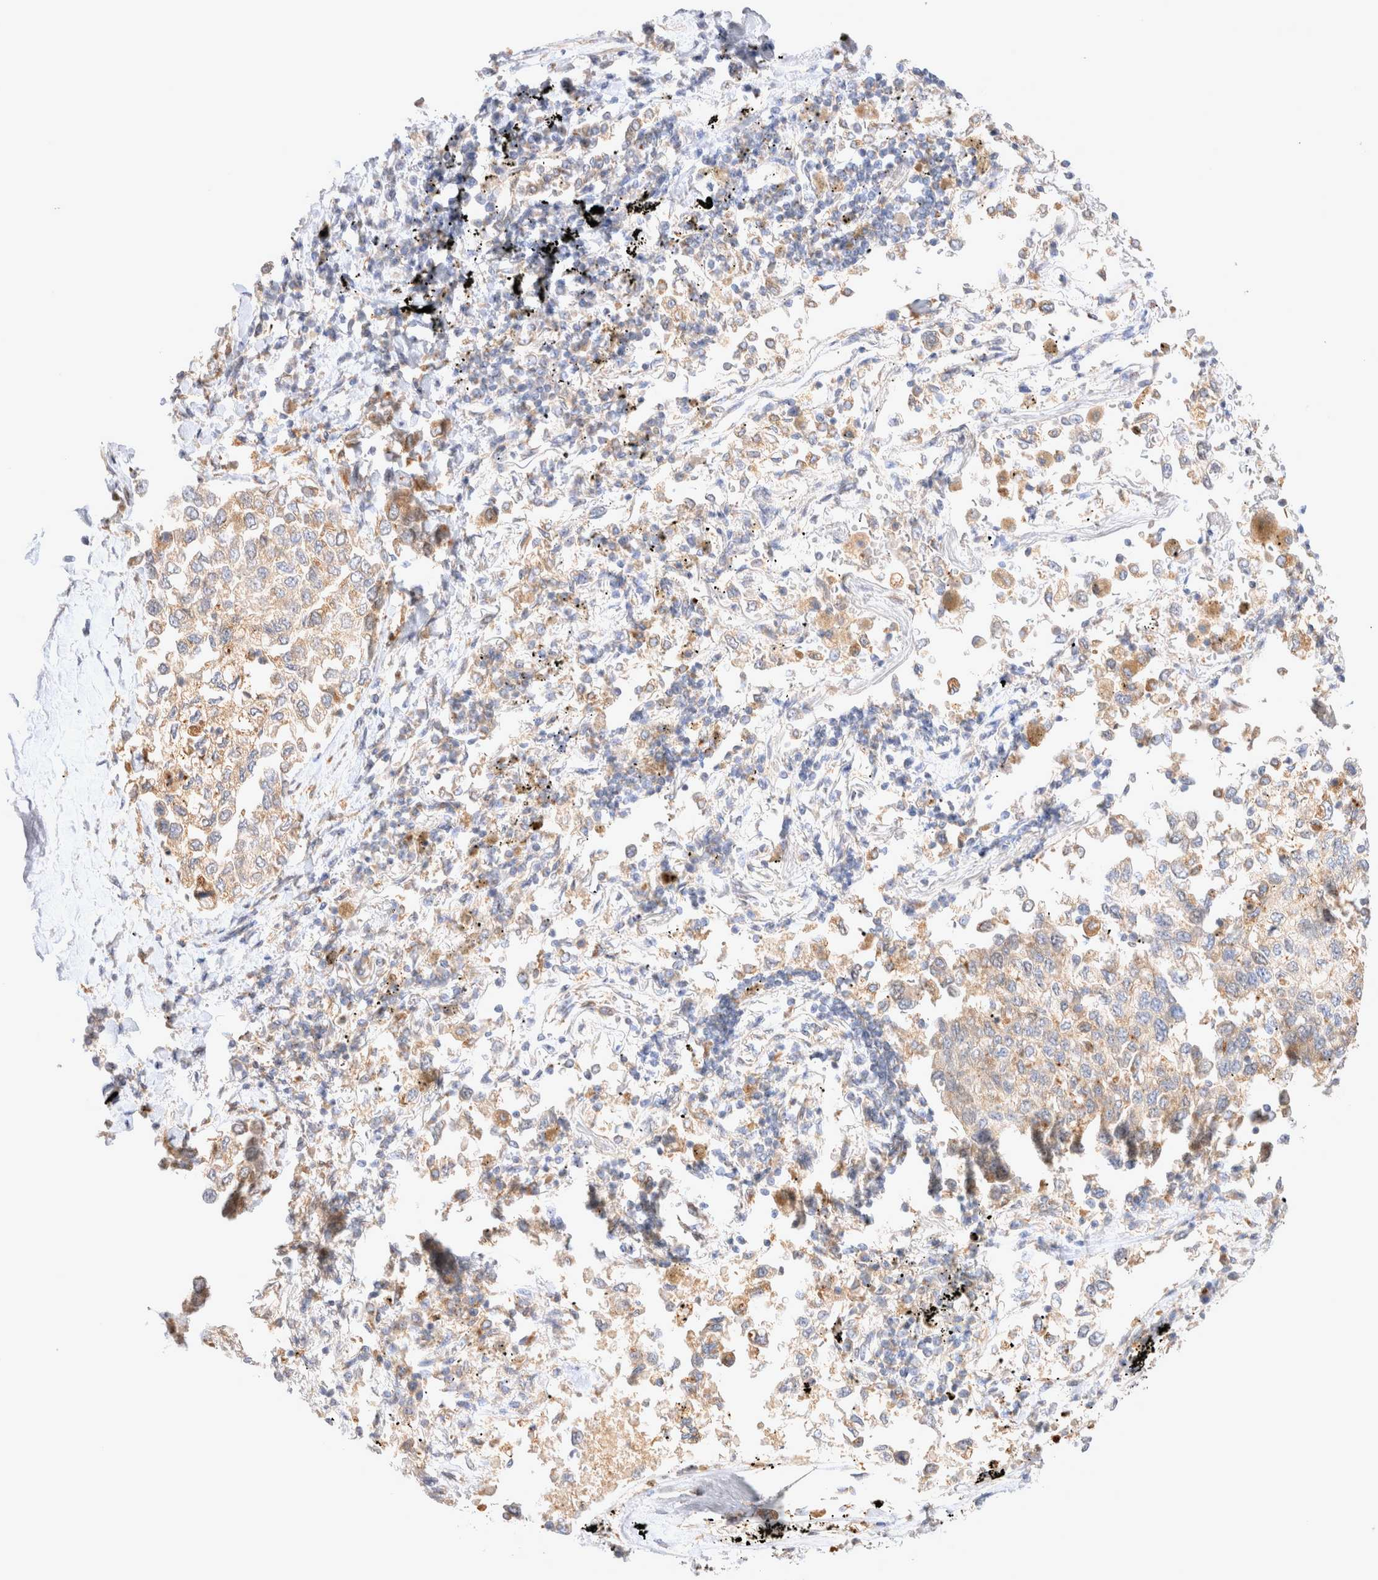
{"staining": {"intensity": "weak", "quantity": "25%-75%", "location": "cytoplasmic/membranous"}, "tissue": "lung cancer", "cell_type": "Tumor cells", "image_type": "cancer", "snomed": [{"axis": "morphology", "description": "Inflammation, NOS"}, {"axis": "morphology", "description": "Adenocarcinoma, NOS"}, {"axis": "topography", "description": "Lung"}], "caption": "Immunohistochemistry staining of adenocarcinoma (lung), which reveals low levels of weak cytoplasmic/membranous positivity in about 25%-75% of tumor cells indicating weak cytoplasmic/membranous protein expression. The staining was performed using DAB (3,3'-diaminobenzidine) (brown) for protein detection and nuclei were counterstained in hematoxylin (blue).", "gene": "NPC1", "patient": {"sex": "male", "age": 63}}